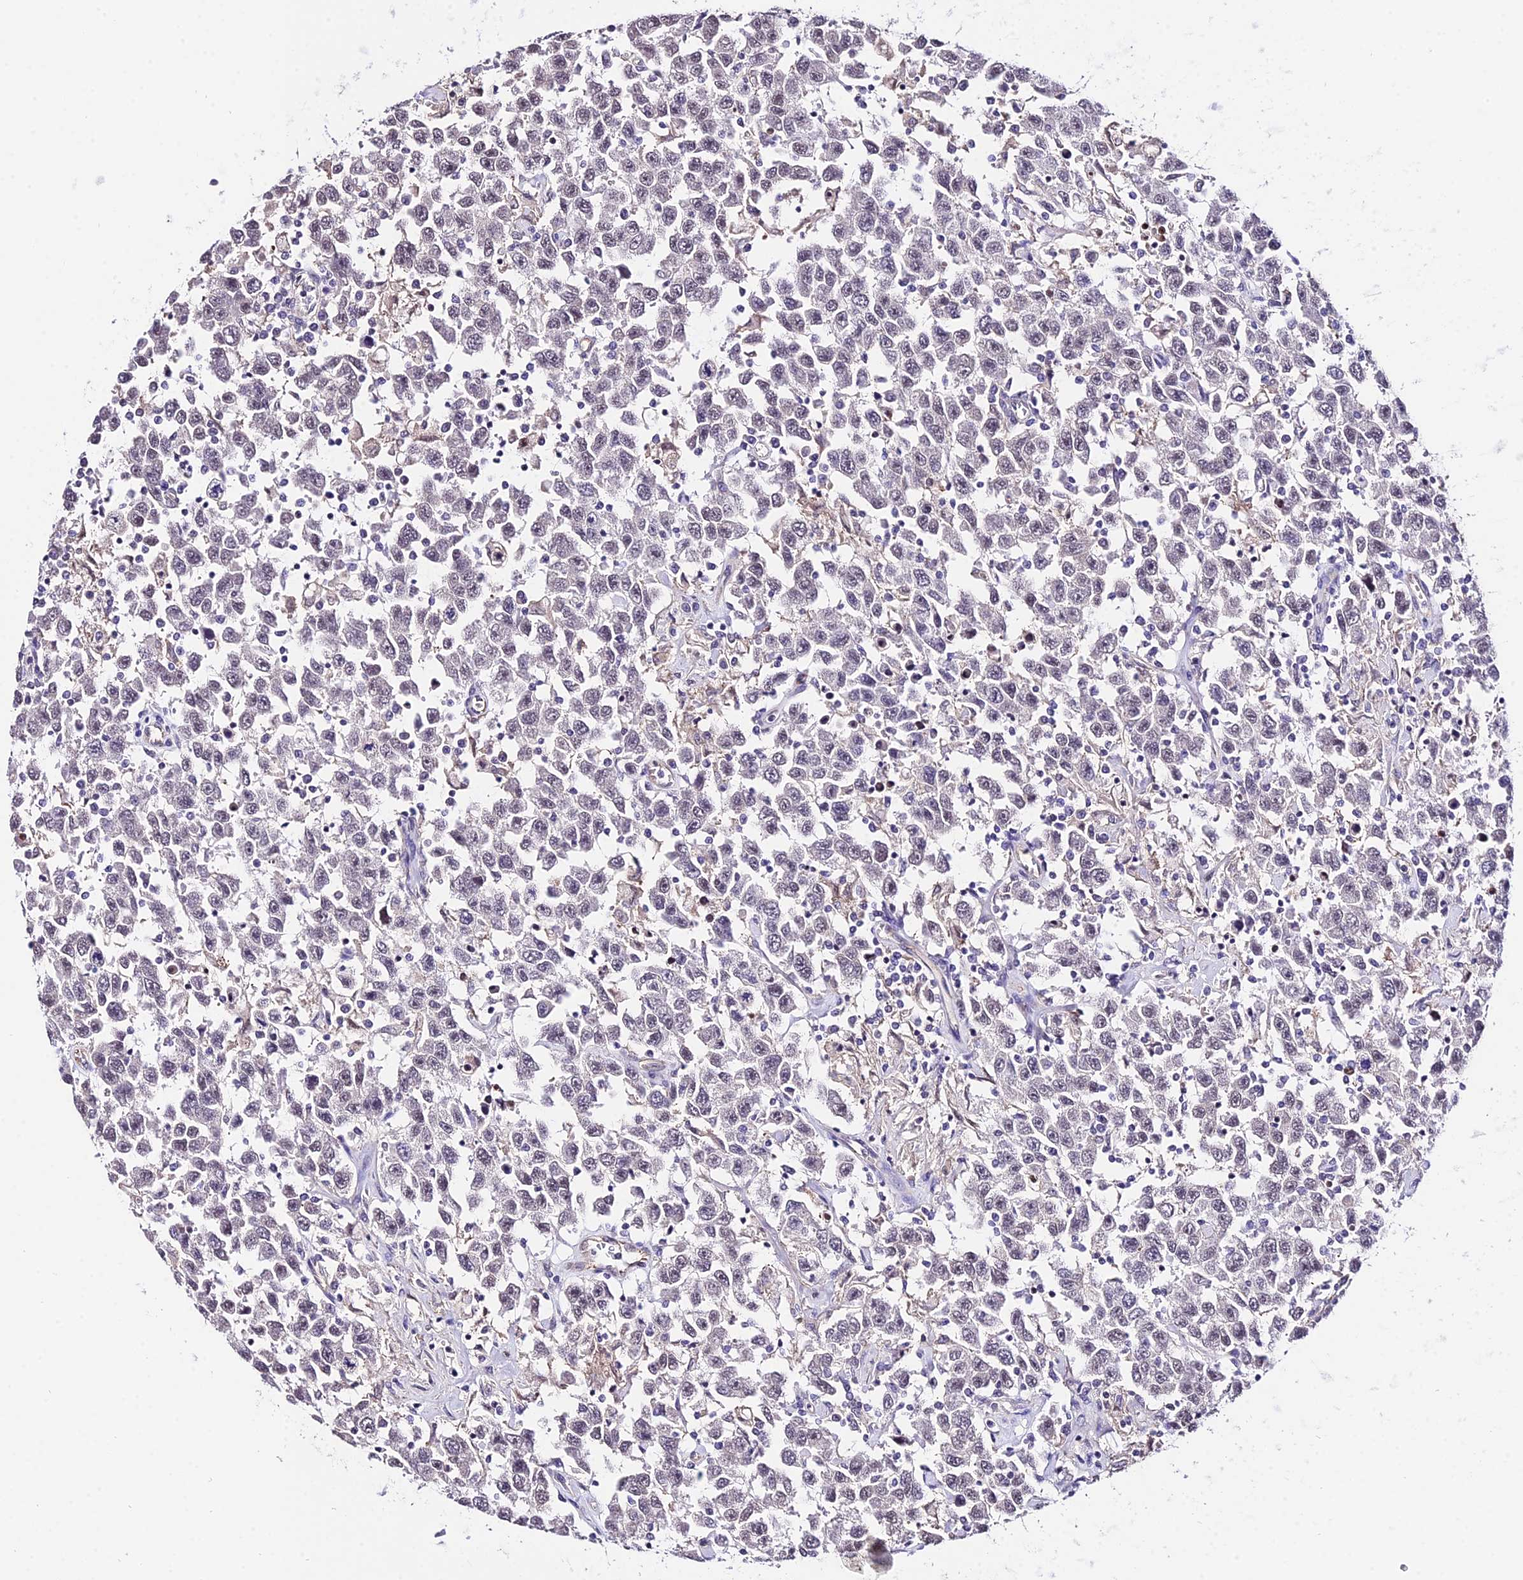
{"staining": {"intensity": "moderate", "quantity": "25%-75%", "location": "nuclear"}, "tissue": "testis cancer", "cell_type": "Tumor cells", "image_type": "cancer", "snomed": [{"axis": "morphology", "description": "Seminoma, NOS"}, {"axis": "topography", "description": "Testis"}], "caption": "Immunohistochemistry (IHC) of testis cancer (seminoma) demonstrates medium levels of moderate nuclear expression in about 25%-75% of tumor cells.", "gene": "POLR2I", "patient": {"sex": "male", "age": 41}}